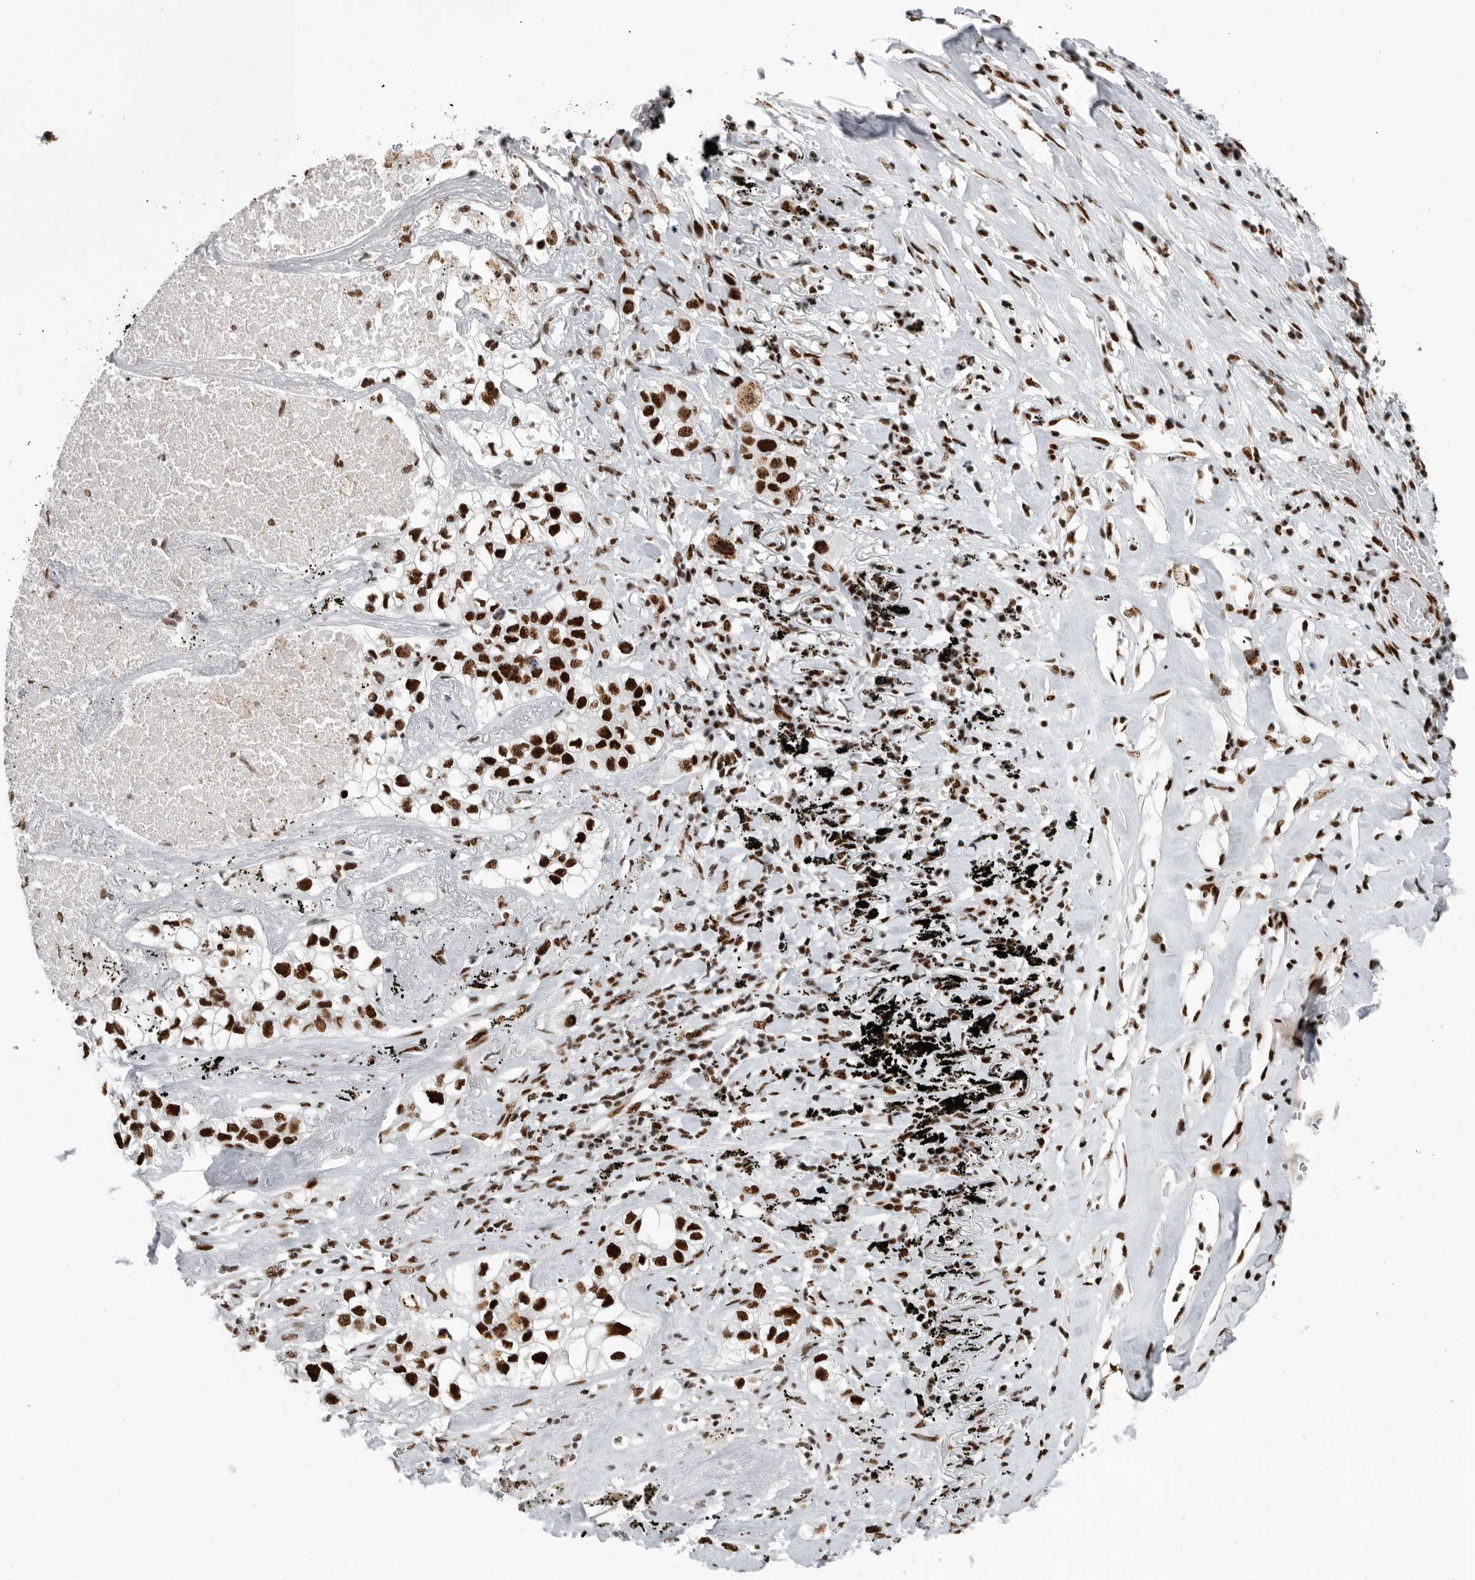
{"staining": {"intensity": "strong", "quantity": ">75%", "location": "nuclear"}, "tissue": "lung cancer", "cell_type": "Tumor cells", "image_type": "cancer", "snomed": [{"axis": "morphology", "description": "Adenocarcinoma, NOS"}, {"axis": "topography", "description": "Lung"}], "caption": "Tumor cells show high levels of strong nuclear positivity in about >75% of cells in lung adenocarcinoma. (DAB = brown stain, brightfield microscopy at high magnification).", "gene": "BCLAF1", "patient": {"sex": "male", "age": 63}}